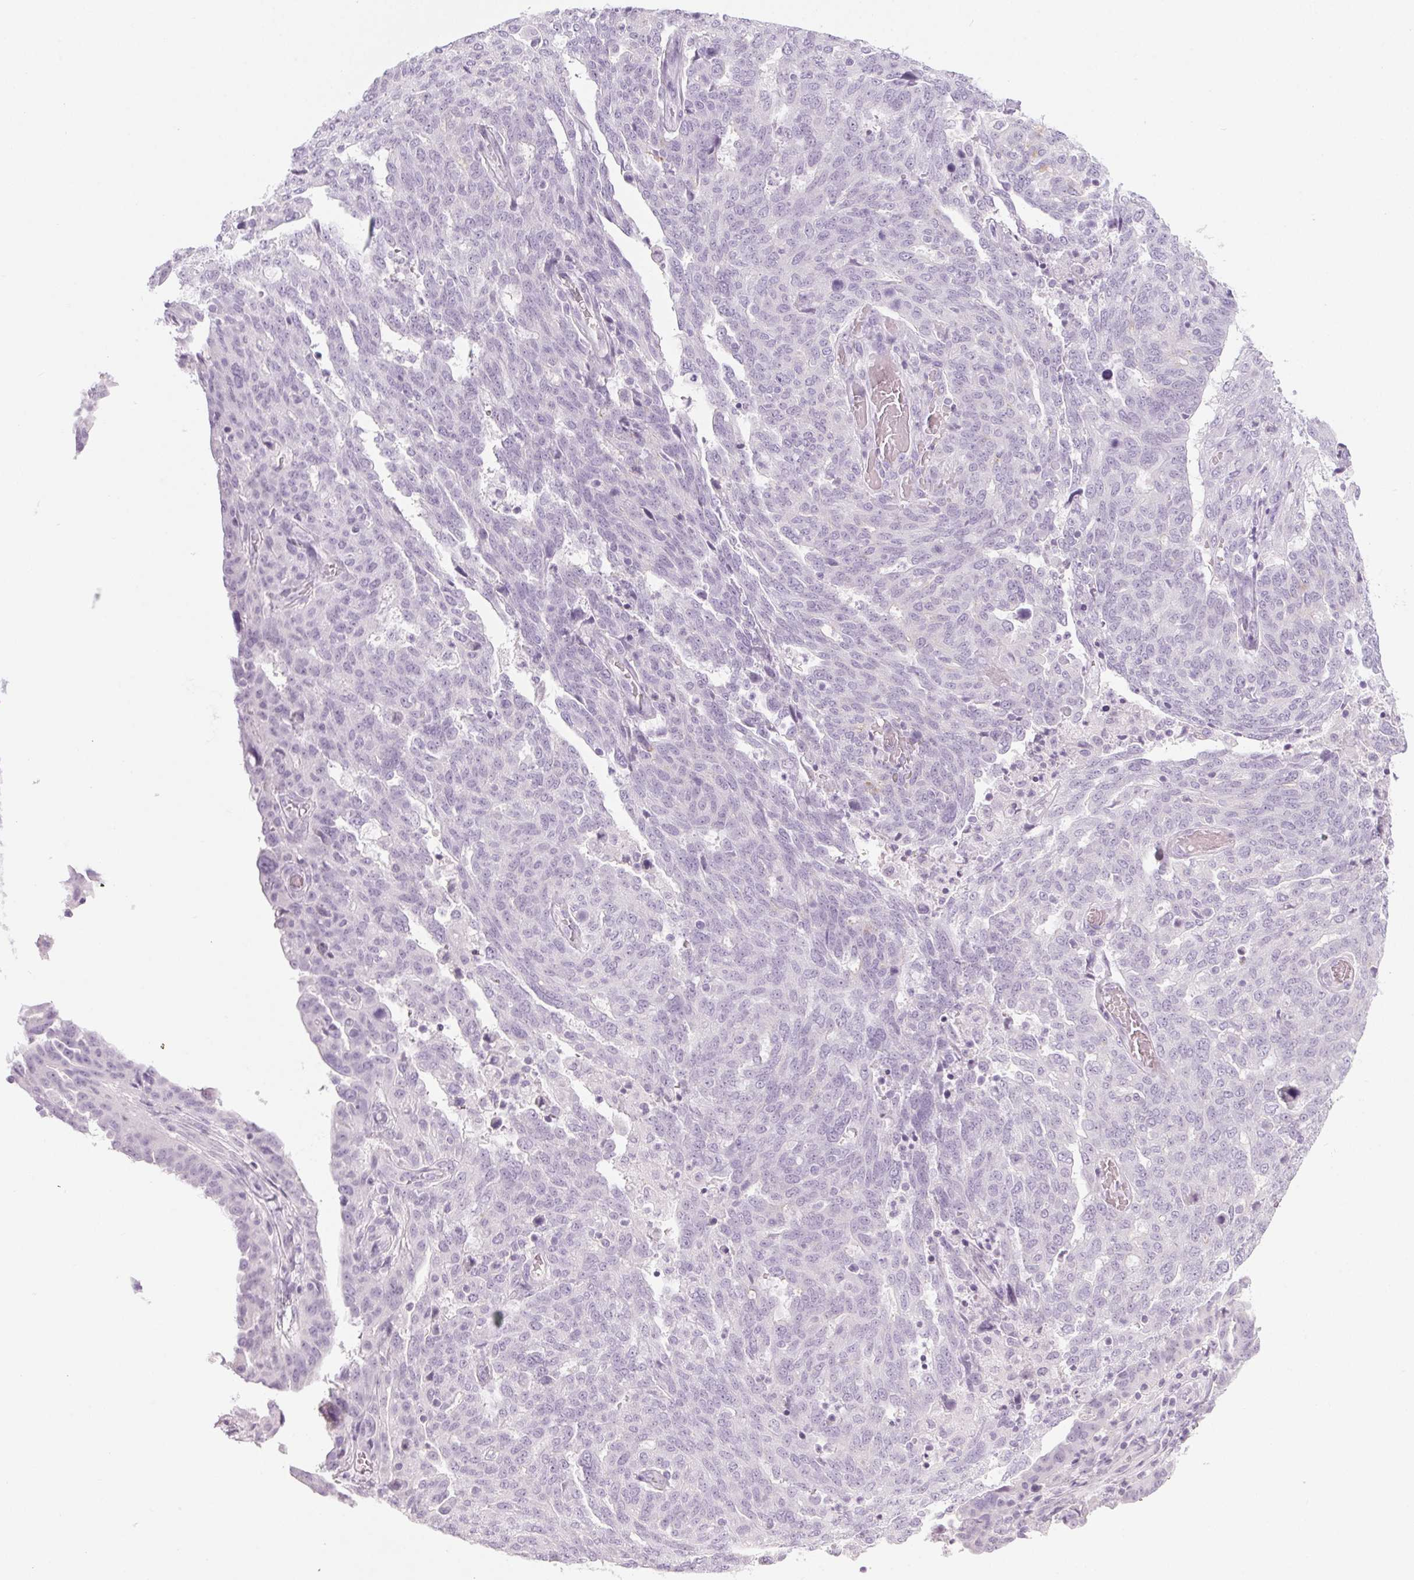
{"staining": {"intensity": "negative", "quantity": "none", "location": "none"}, "tissue": "ovarian cancer", "cell_type": "Tumor cells", "image_type": "cancer", "snomed": [{"axis": "morphology", "description": "Cystadenocarcinoma, serous, NOS"}, {"axis": "topography", "description": "Ovary"}], "caption": "Immunohistochemical staining of ovarian serous cystadenocarcinoma demonstrates no significant staining in tumor cells.", "gene": "LRP2", "patient": {"sex": "female", "age": 67}}